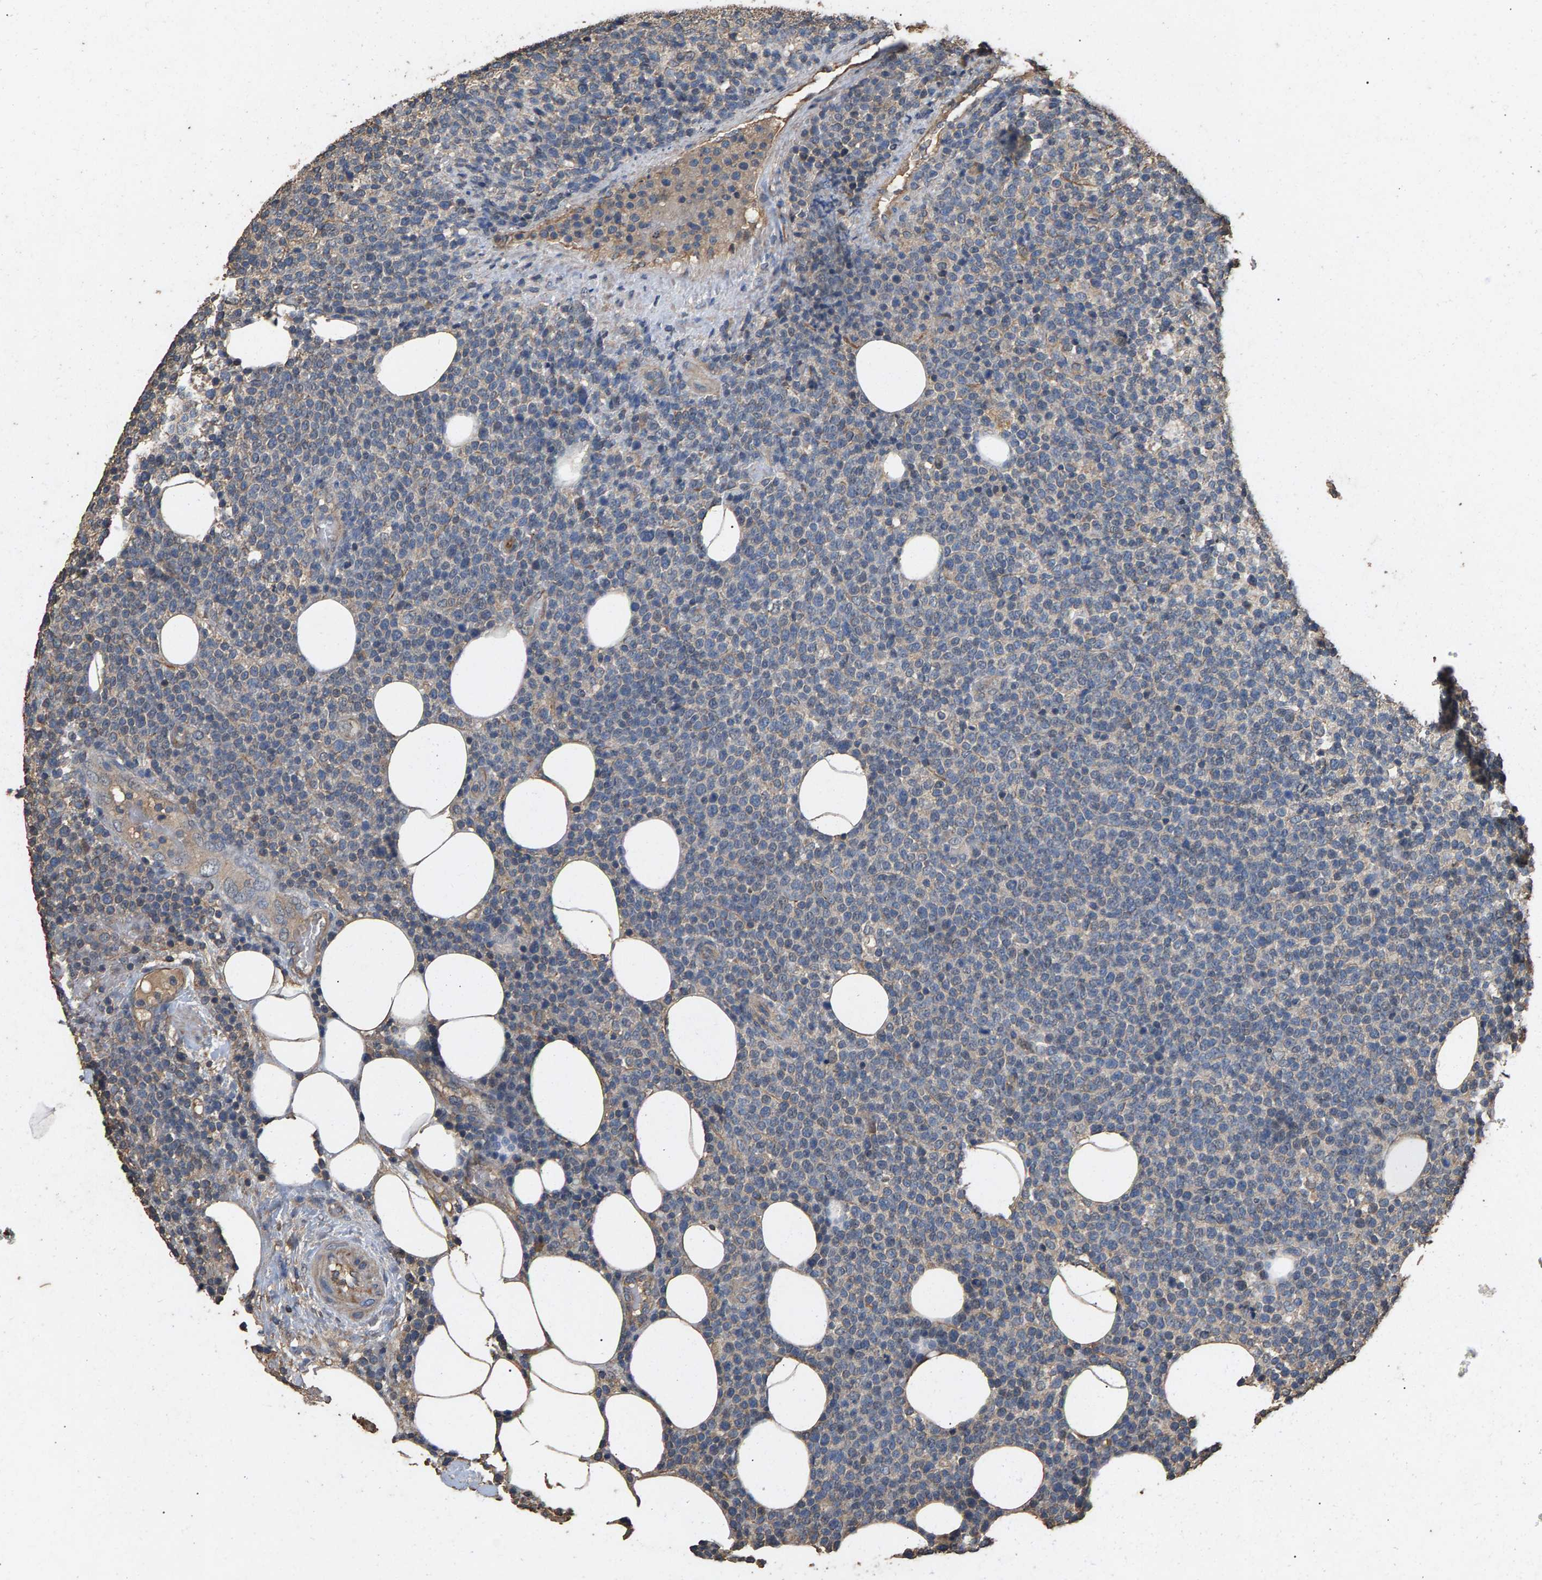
{"staining": {"intensity": "negative", "quantity": "none", "location": "none"}, "tissue": "lymphoma", "cell_type": "Tumor cells", "image_type": "cancer", "snomed": [{"axis": "morphology", "description": "Malignant lymphoma, non-Hodgkin's type, High grade"}, {"axis": "topography", "description": "Lymph node"}], "caption": "This is an IHC micrograph of lymphoma. There is no positivity in tumor cells.", "gene": "HTRA3", "patient": {"sex": "male", "age": 61}}